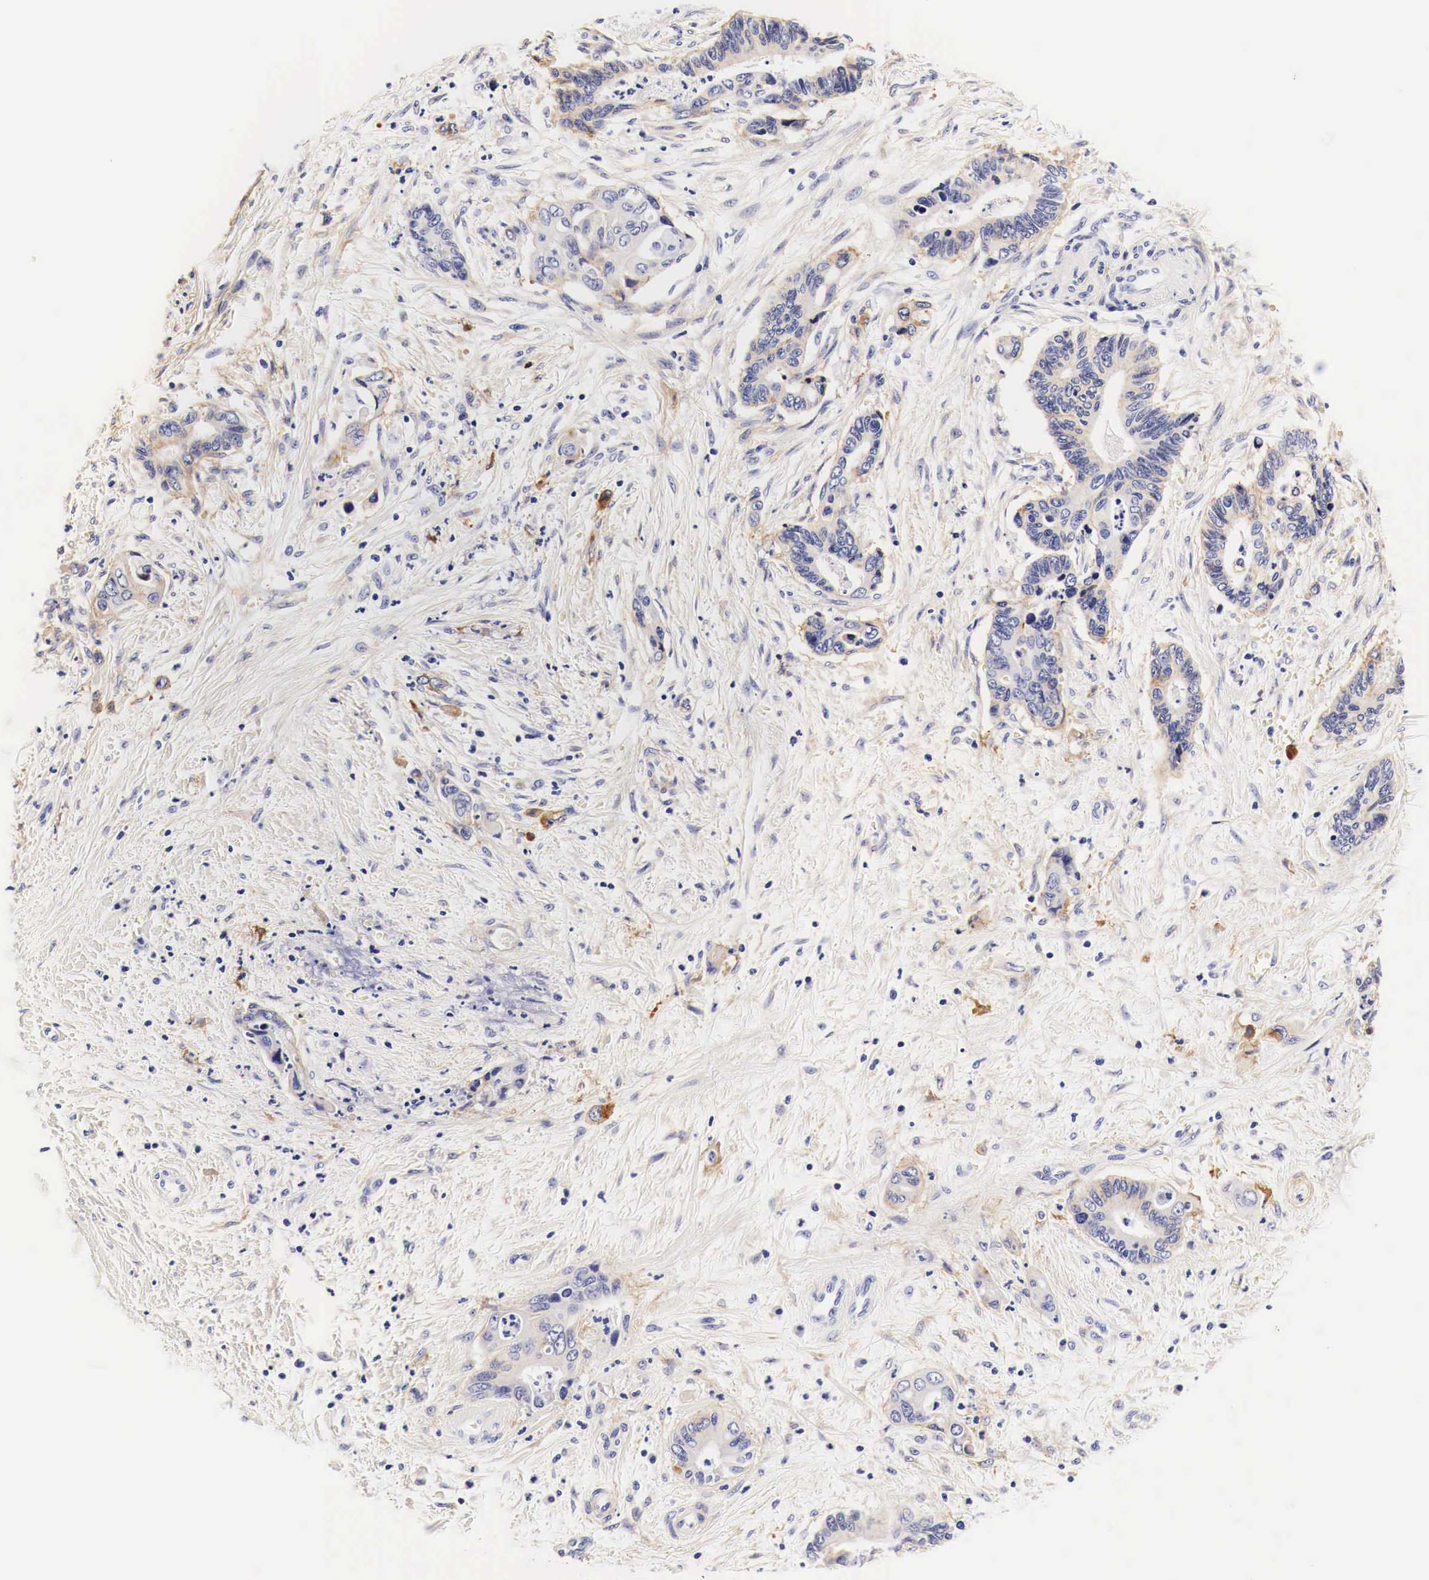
{"staining": {"intensity": "moderate", "quantity": "25%-75%", "location": "cytoplasmic/membranous"}, "tissue": "pancreatic cancer", "cell_type": "Tumor cells", "image_type": "cancer", "snomed": [{"axis": "morphology", "description": "Adenocarcinoma, NOS"}, {"axis": "topography", "description": "Pancreas"}], "caption": "Immunohistochemical staining of human pancreatic cancer exhibits medium levels of moderate cytoplasmic/membranous positivity in about 25%-75% of tumor cells.", "gene": "EGFR", "patient": {"sex": "female", "age": 70}}